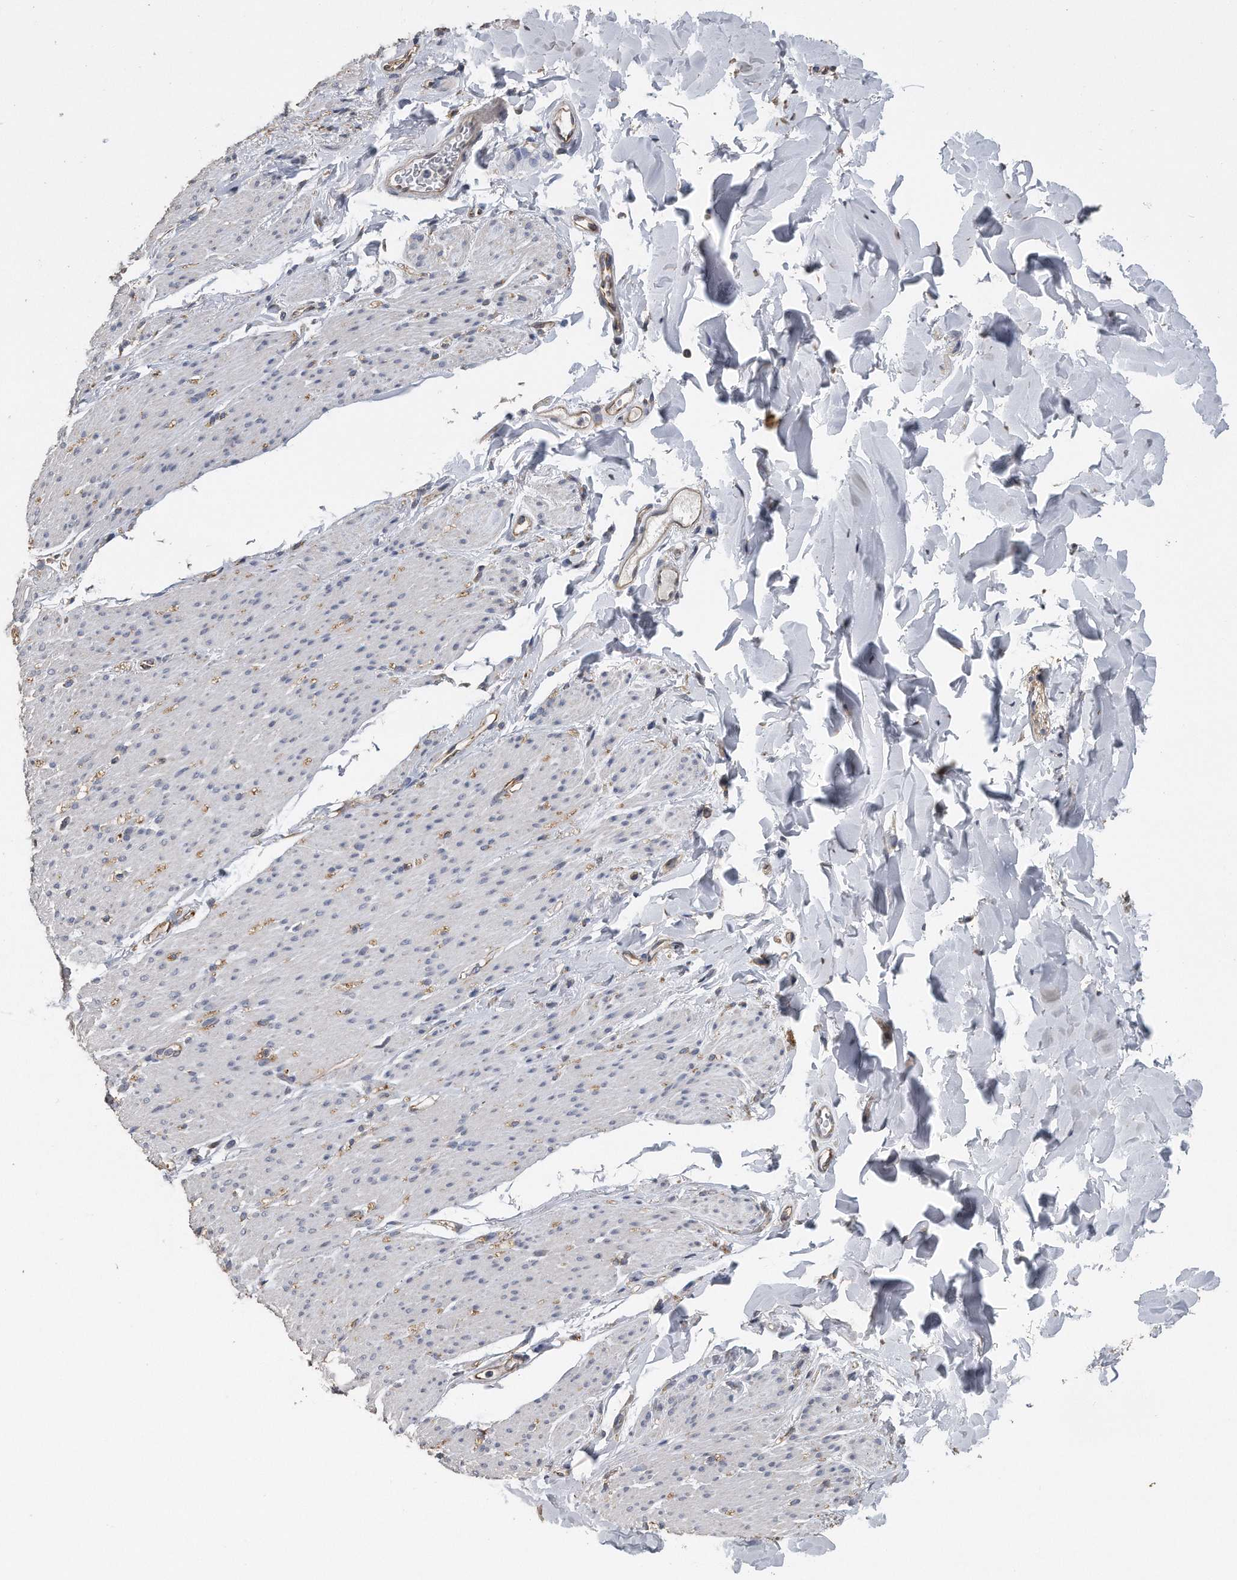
{"staining": {"intensity": "negative", "quantity": "none", "location": "none"}, "tissue": "smooth muscle", "cell_type": "Smooth muscle cells", "image_type": "normal", "snomed": [{"axis": "morphology", "description": "Normal tissue, NOS"}, {"axis": "topography", "description": "Colon"}, {"axis": "topography", "description": "Peripheral nerve tissue"}], "caption": "Immunohistochemistry micrograph of unremarkable human smooth muscle stained for a protein (brown), which reveals no staining in smooth muscle cells.", "gene": "PCLO", "patient": {"sex": "female", "age": 61}}